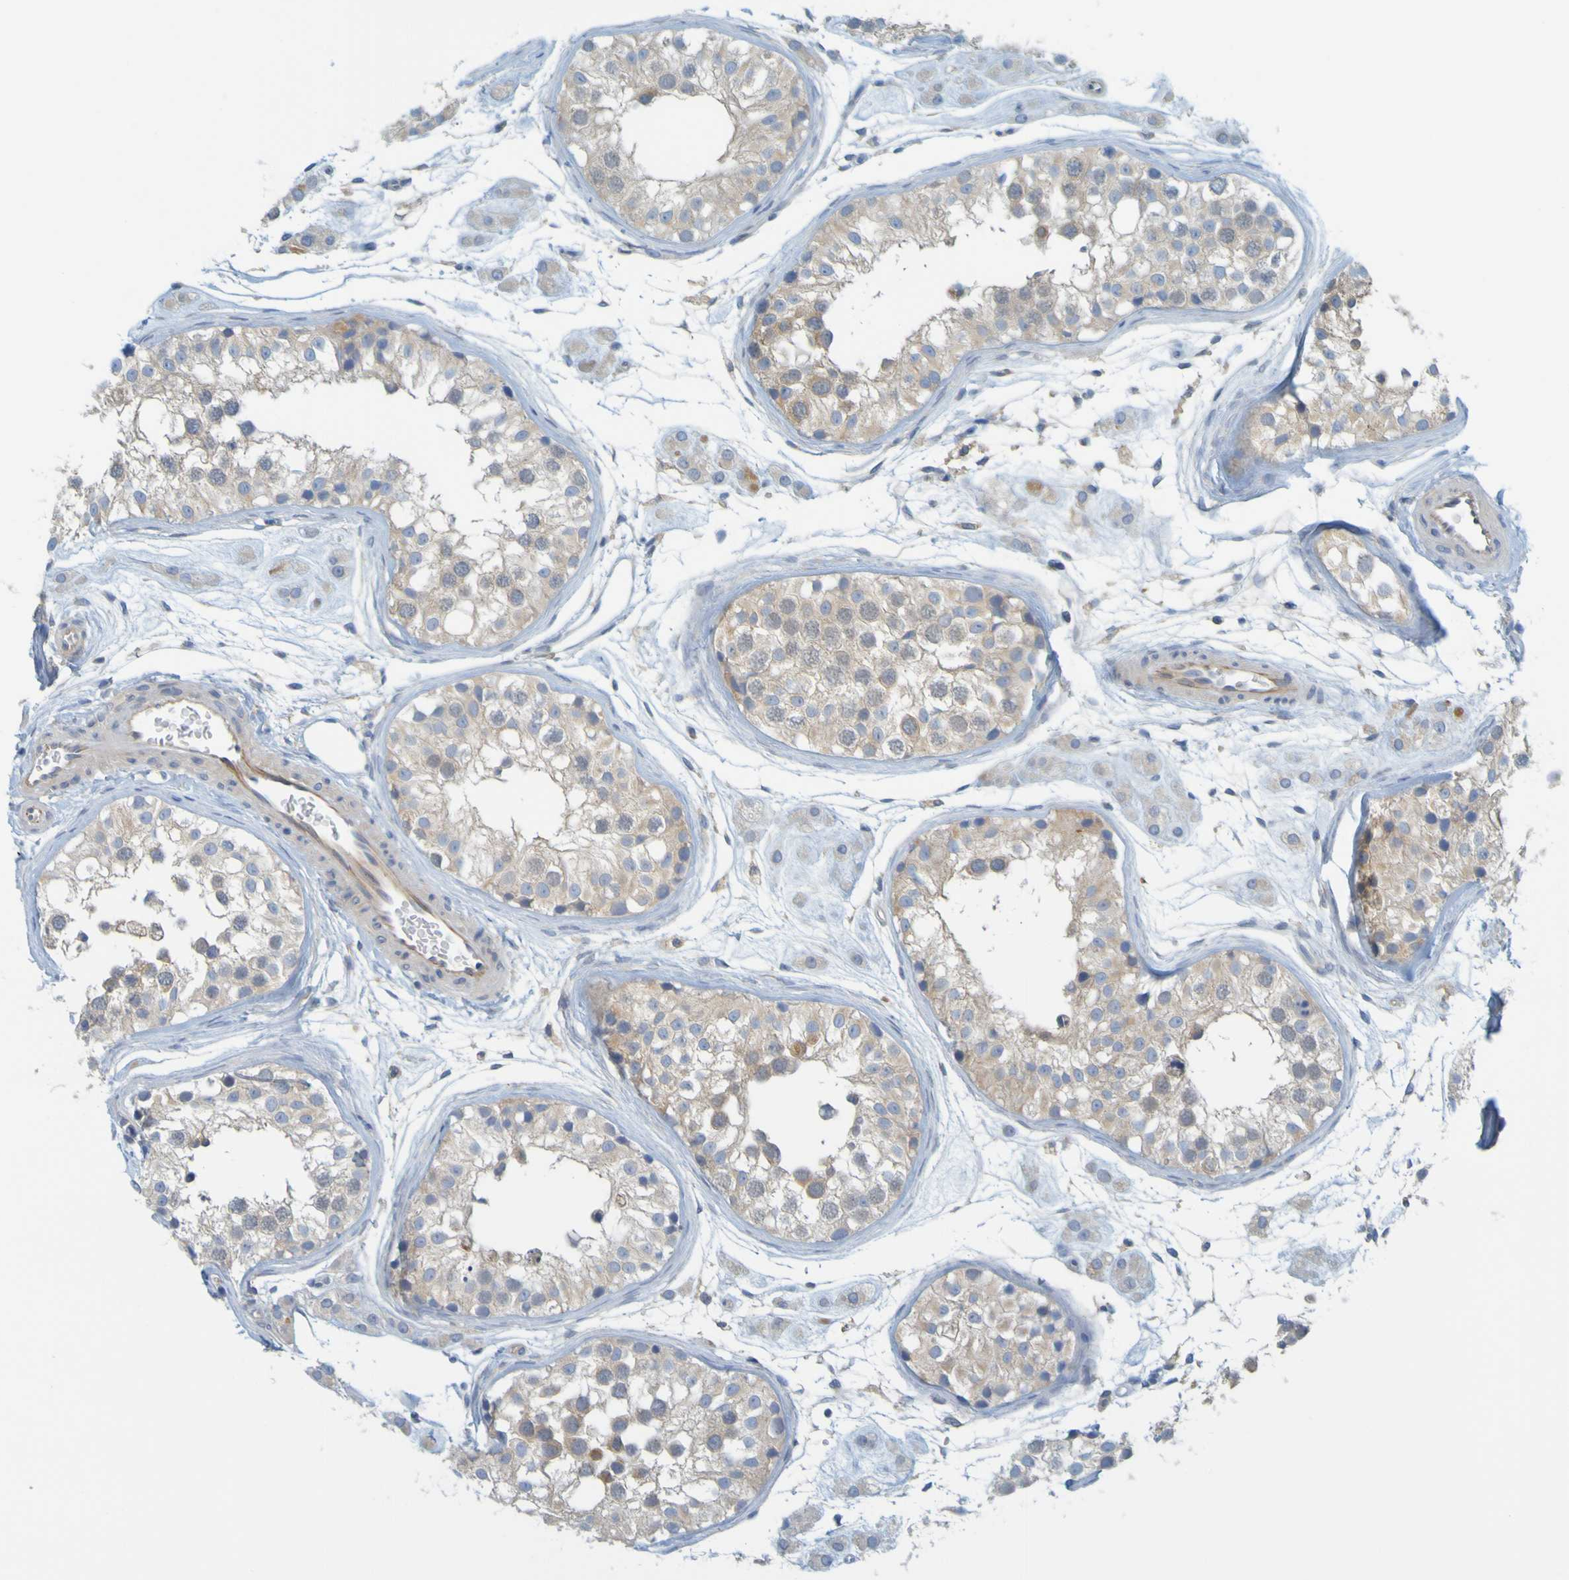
{"staining": {"intensity": "weak", "quantity": ">75%", "location": "cytoplasmic/membranous"}, "tissue": "testis", "cell_type": "Cells in seminiferous ducts", "image_type": "normal", "snomed": [{"axis": "morphology", "description": "Normal tissue, NOS"}, {"axis": "morphology", "description": "Adenocarcinoma, metastatic, NOS"}, {"axis": "topography", "description": "Testis"}], "caption": "A photomicrograph of testis stained for a protein demonstrates weak cytoplasmic/membranous brown staining in cells in seminiferous ducts.", "gene": "APPL1", "patient": {"sex": "male", "age": 26}}